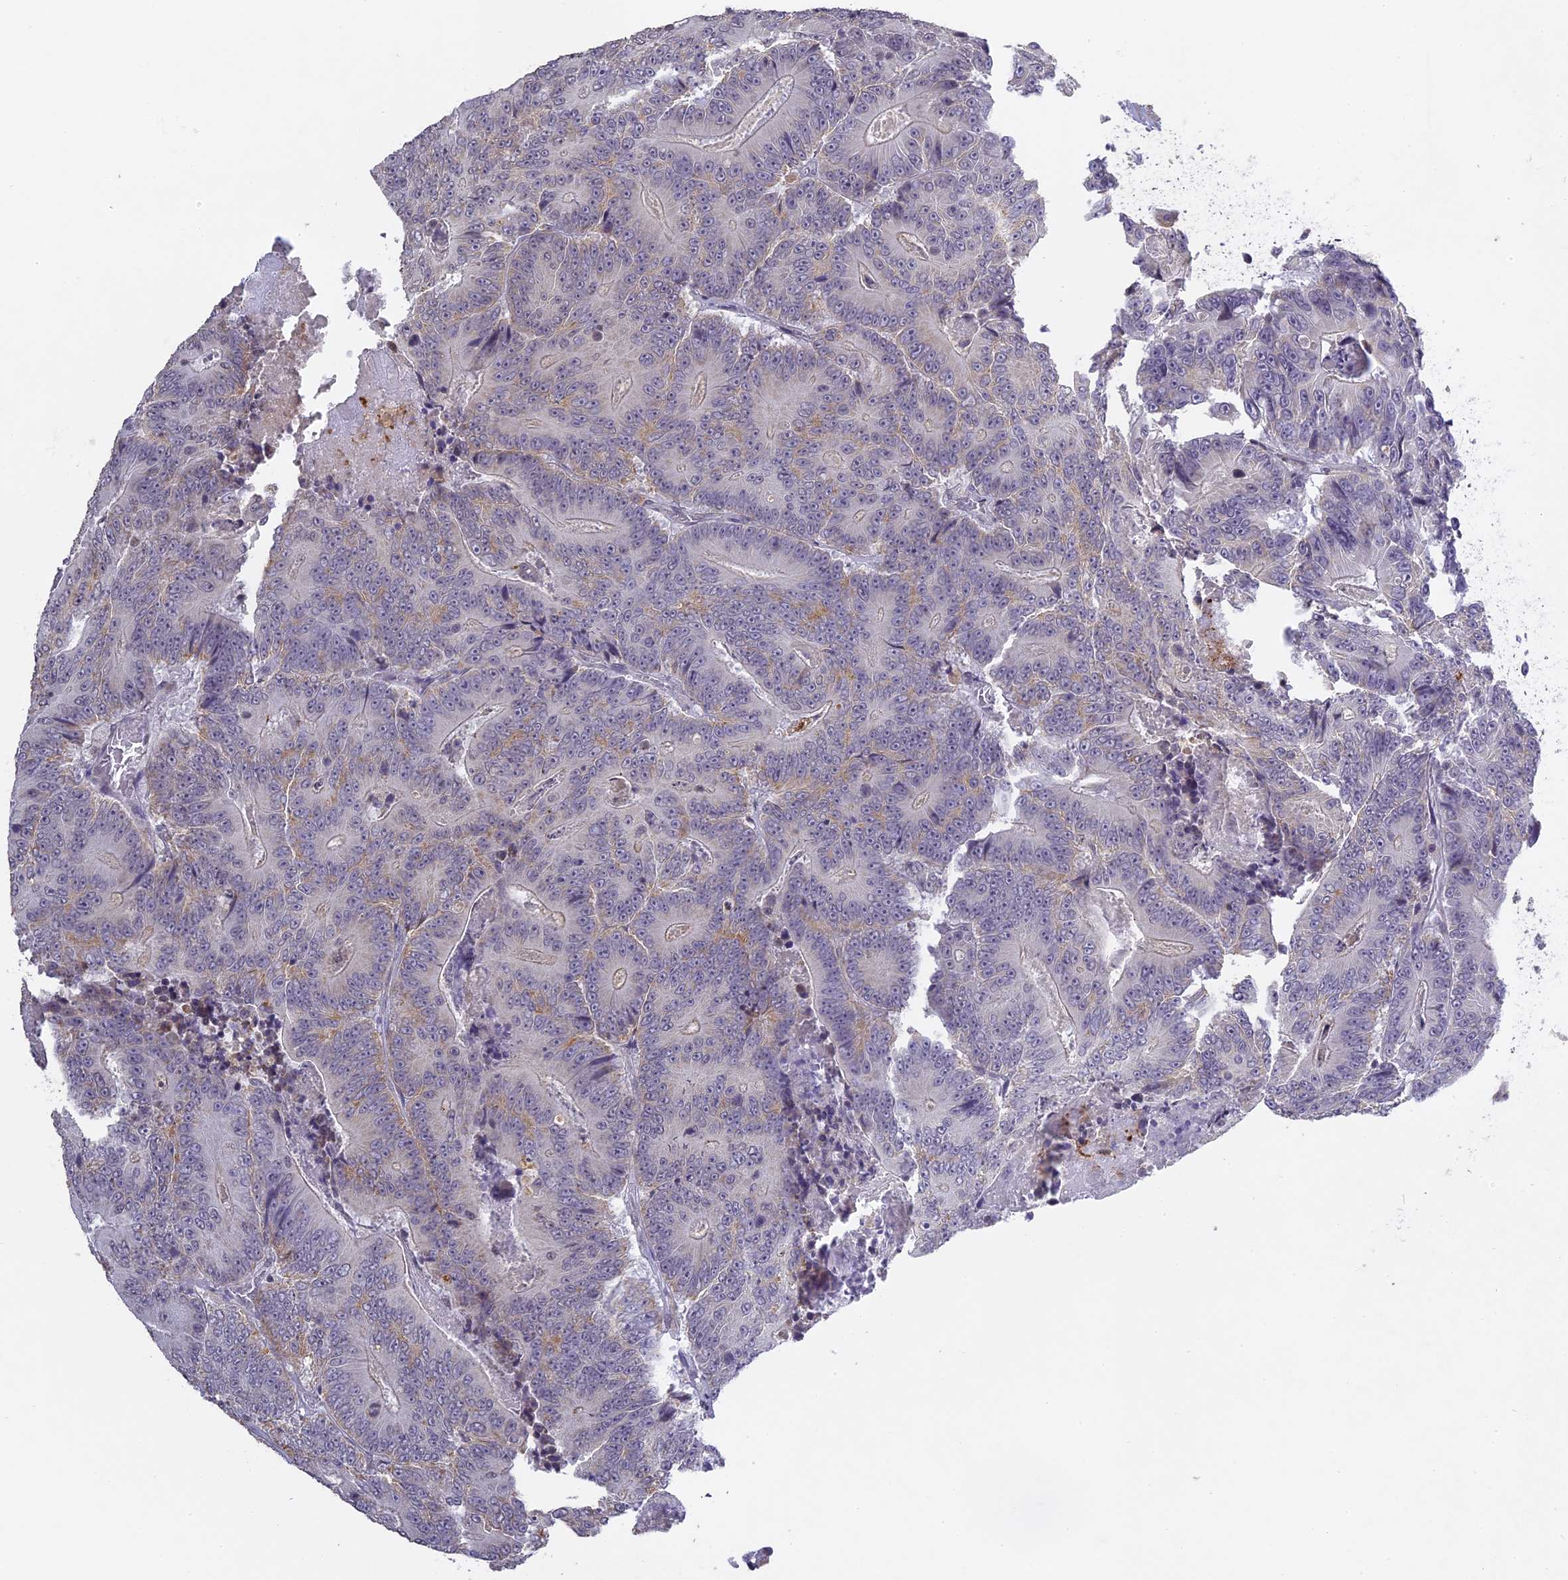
{"staining": {"intensity": "weak", "quantity": "<25%", "location": "cytoplasmic/membranous"}, "tissue": "colorectal cancer", "cell_type": "Tumor cells", "image_type": "cancer", "snomed": [{"axis": "morphology", "description": "Adenocarcinoma, NOS"}, {"axis": "topography", "description": "Colon"}], "caption": "Immunohistochemical staining of human colorectal adenocarcinoma shows no significant expression in tumor cells.", "gene": "ERG28", "patient": {"sex": "male", "age": 83}}